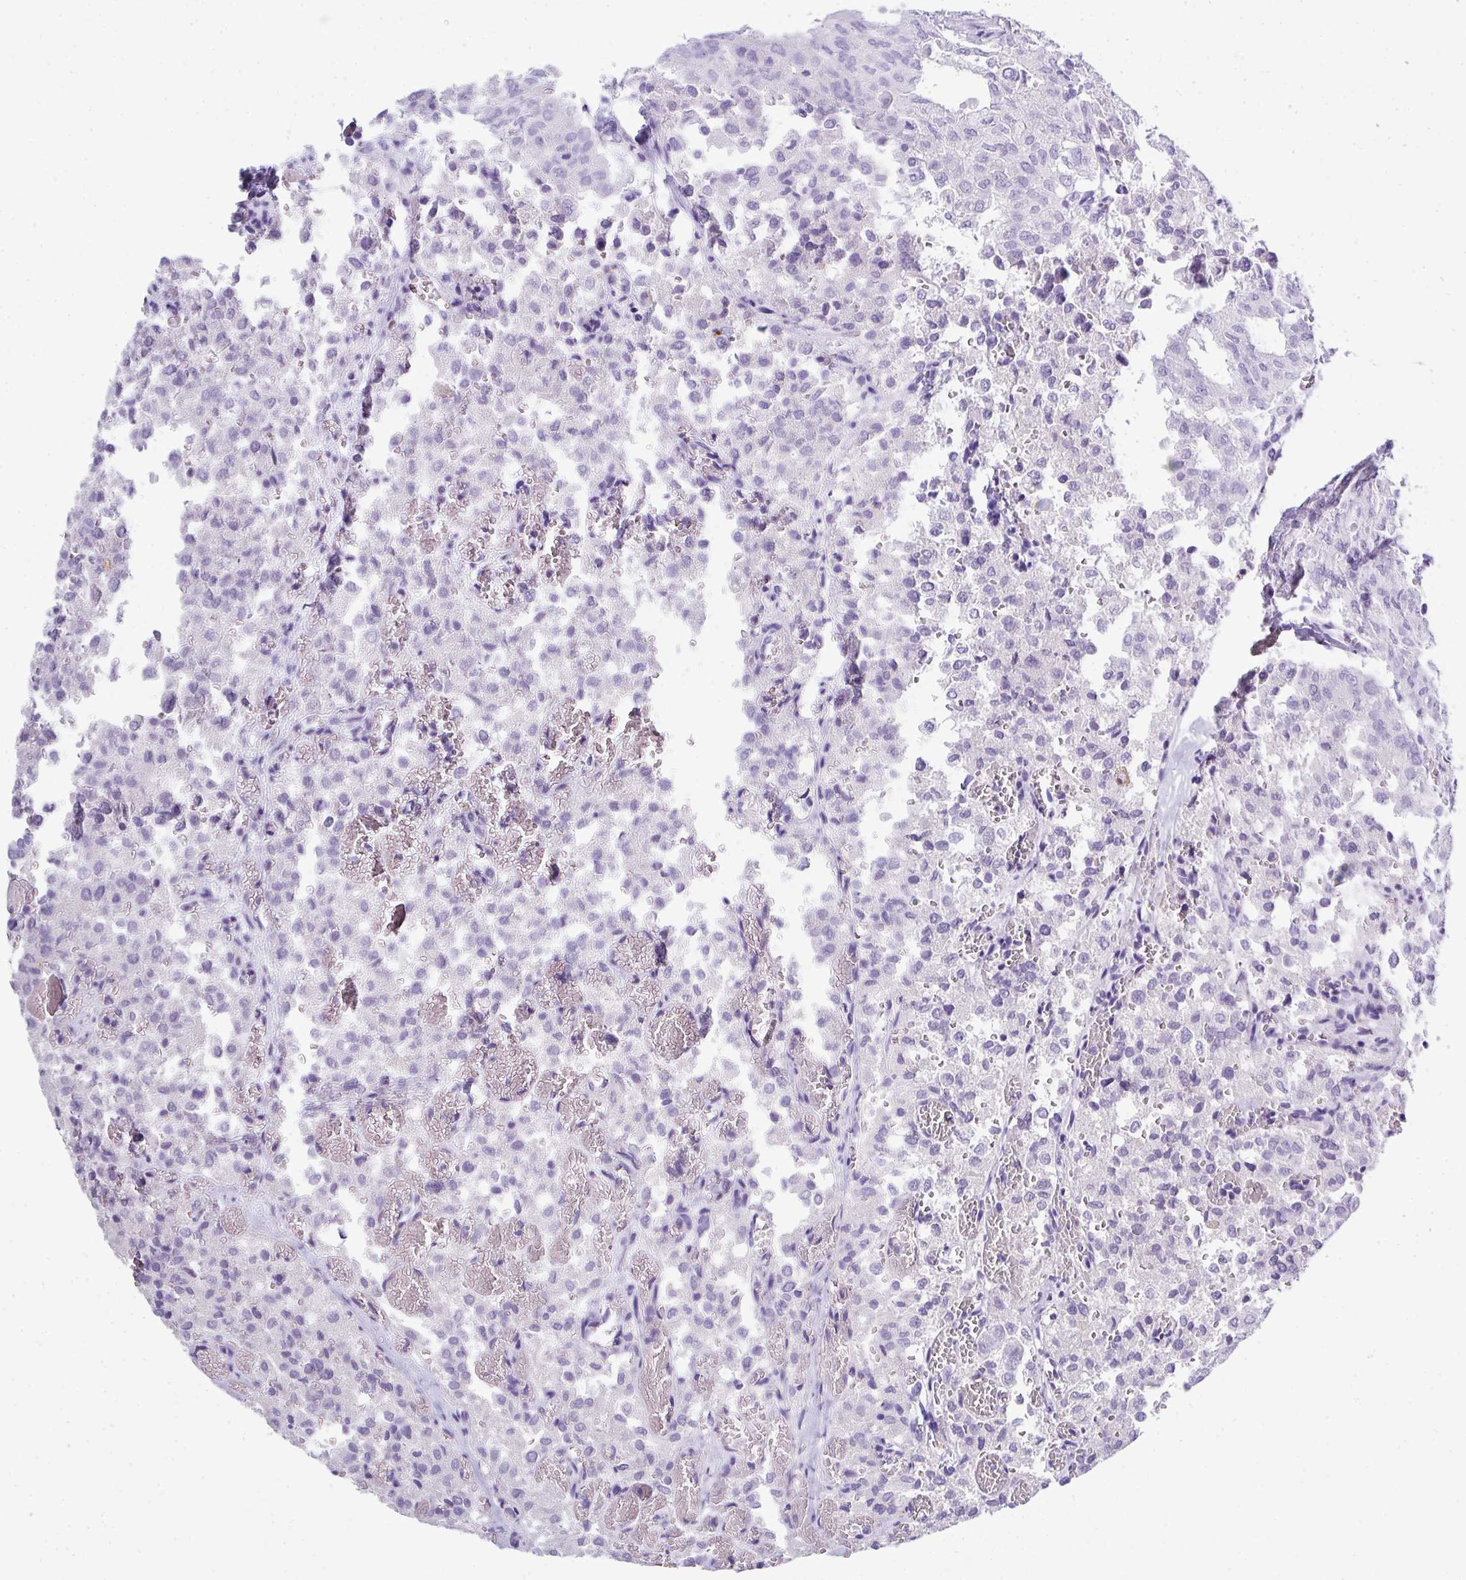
{"staining": {"intensity": "negative", "quantity": "none", "location": "none"}, "tissue": "thyroid cancer", "cell_type": "Tumor cells", "image_type": "cancer", "snomed": [{"axis": "morphology", "description": "Follicular adenoma carcinoma, NOS"}, {"axis": "topography", "description": "Thyroid gland"}], "caption": "Thyroid cancer was stained to show a protein in brown. There is no significant staining in tumor cells. The staining was performed using DAB to visualize the protein expression in brown, while the nuclei were stained in blue with hematoxylin (Magnification: 20x).", "gene": "ZNF568", "patient": {"sex": "male", "age": 75}}